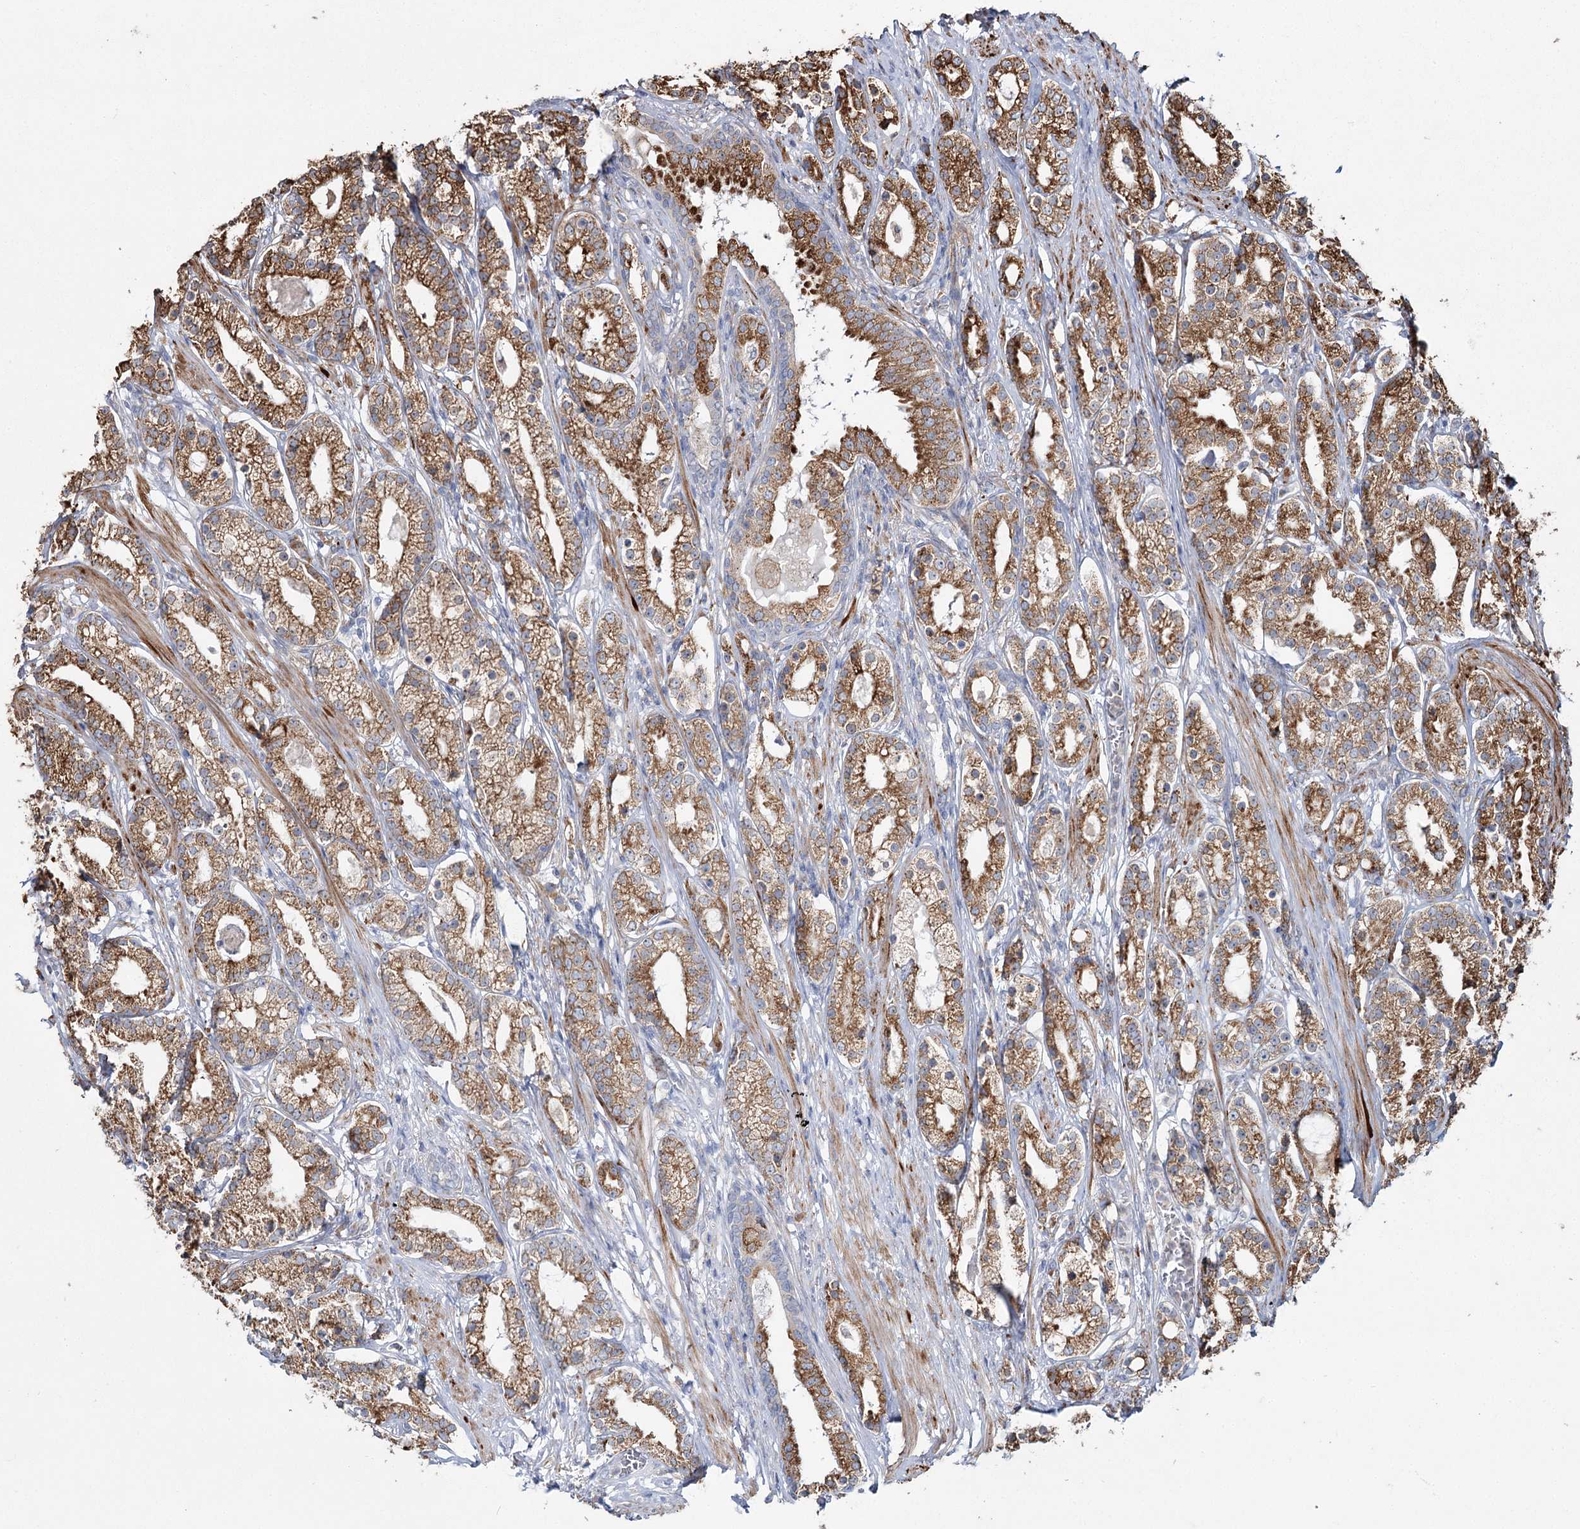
{"staining": {"intensity": "moderate", "quantity": ">75%", "location": "cytoplasmic/membranous"}, "tissue": "prostate cancer", "cell_type": "Tumor cells", "image_type": "cancer", "snomed": [{"axis": "morphology", "description": "Adenocarcinoma, High grade"}, {"axis": "topography", "description": "Prostate"}], "caption": "High-power microscopy captured an immunohistochemistry image of prostate cancer (adenocarcinoma (high-grade)), revealing moderate cytoplasmic/membranous positivity in about >75% of tumor cells.", "gene": "ZCCHC9", "patient": {"sex": "male", "age": 69}}